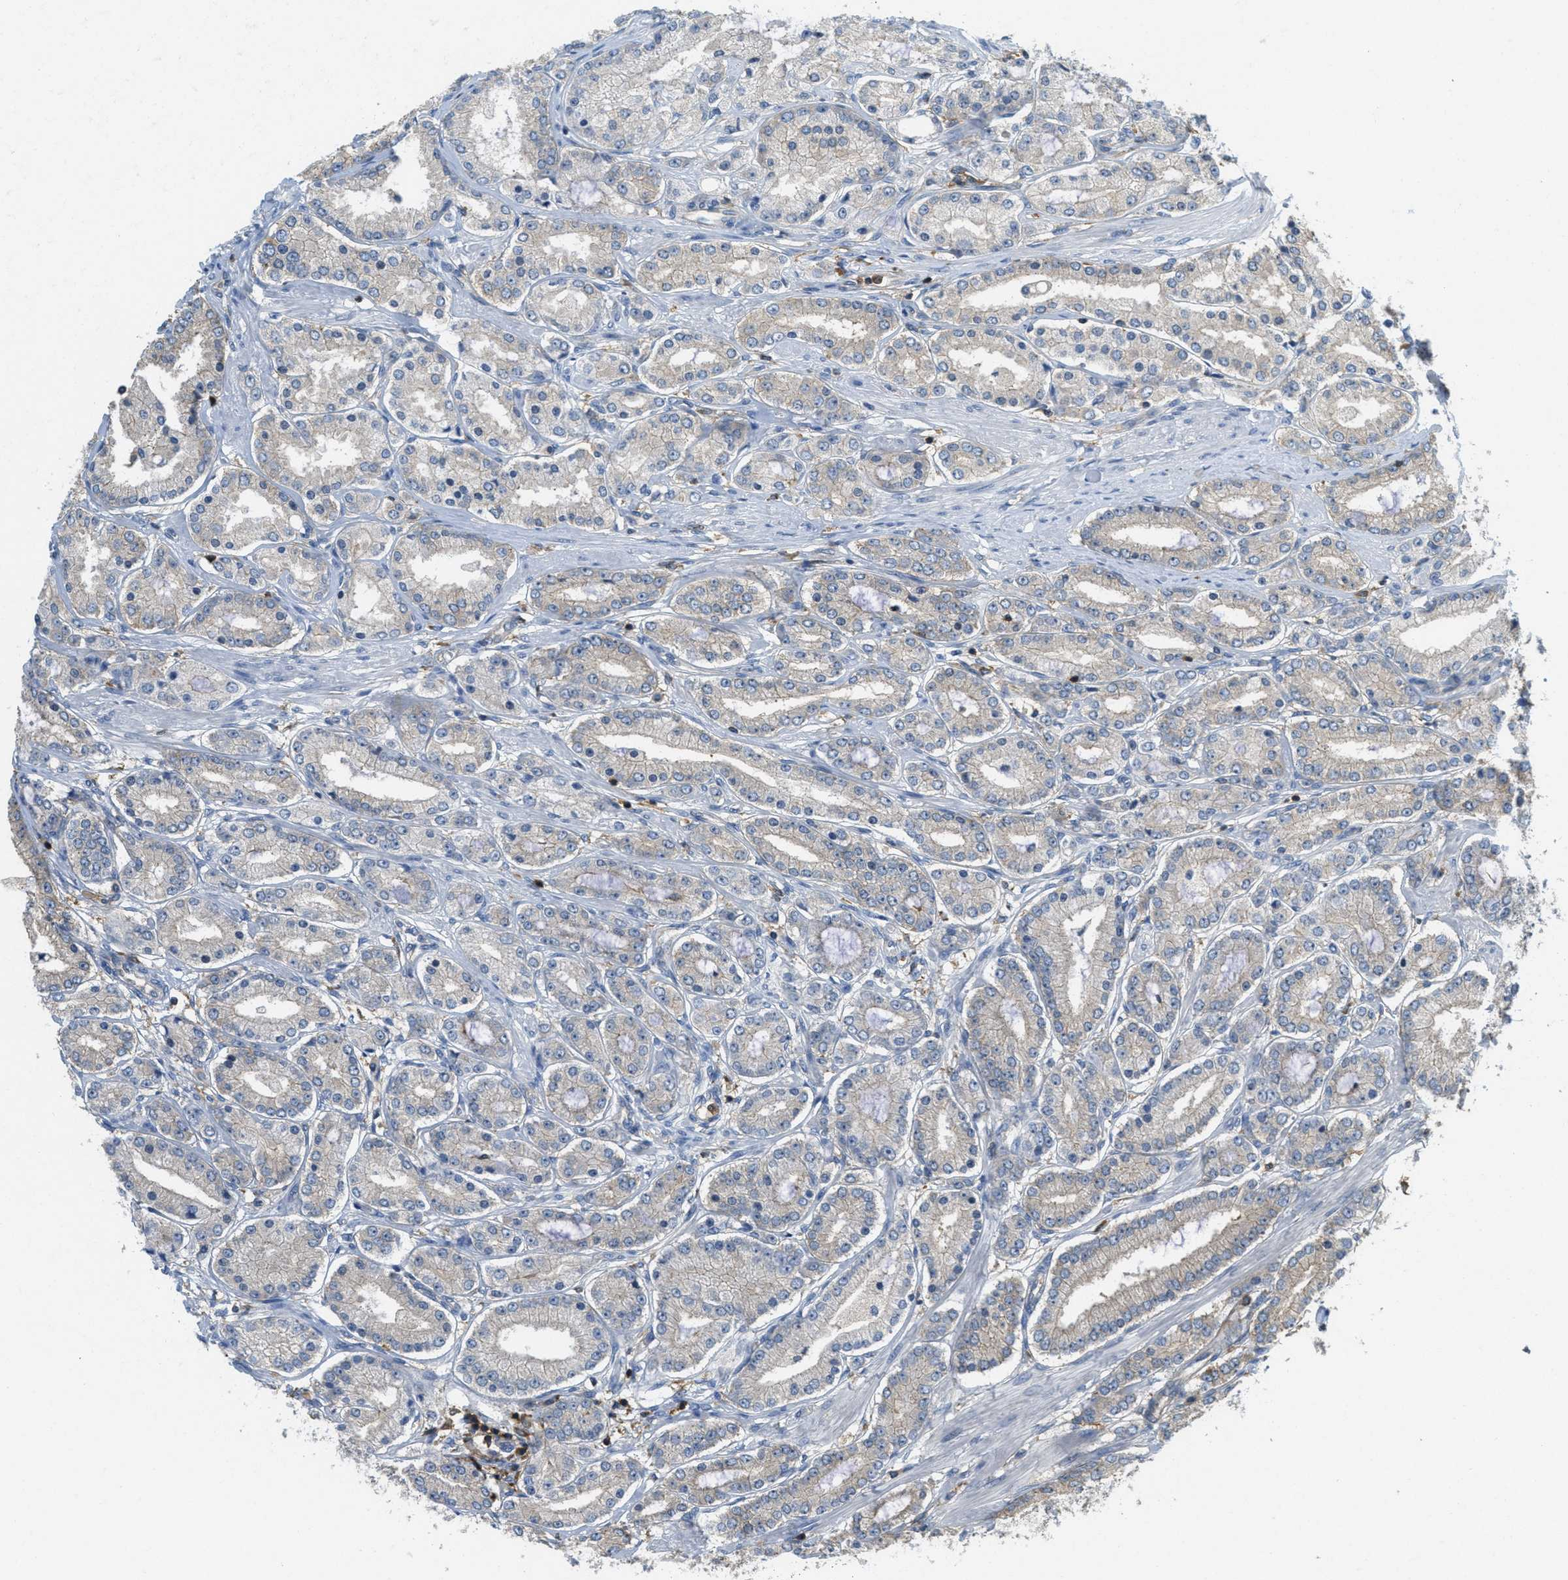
{"staining": {"intensity": "weak", "quantity": "<25%", "location": "cytoplasmic/membranous"}, "tissue": "prostate cancer", "cell_type": "Tumor cells", "image_type": "cancer", "snomed": [{"axis": "morphology", "description": "Adenocarcinoma, Low grade"}, {"axis": "topography", "description": "Prostate"}], "caption": "Tumor cells are negative for protein expression in human prostate cancer. Brightfield microscopy of immunohistochemistry stained with DAB (3,3'-diaminobenzidine) (brown) and hematoxylin (blue), captured at high magnification.", "gene": "GRIK2", "patient": {"sex": "male", "age": 63}}